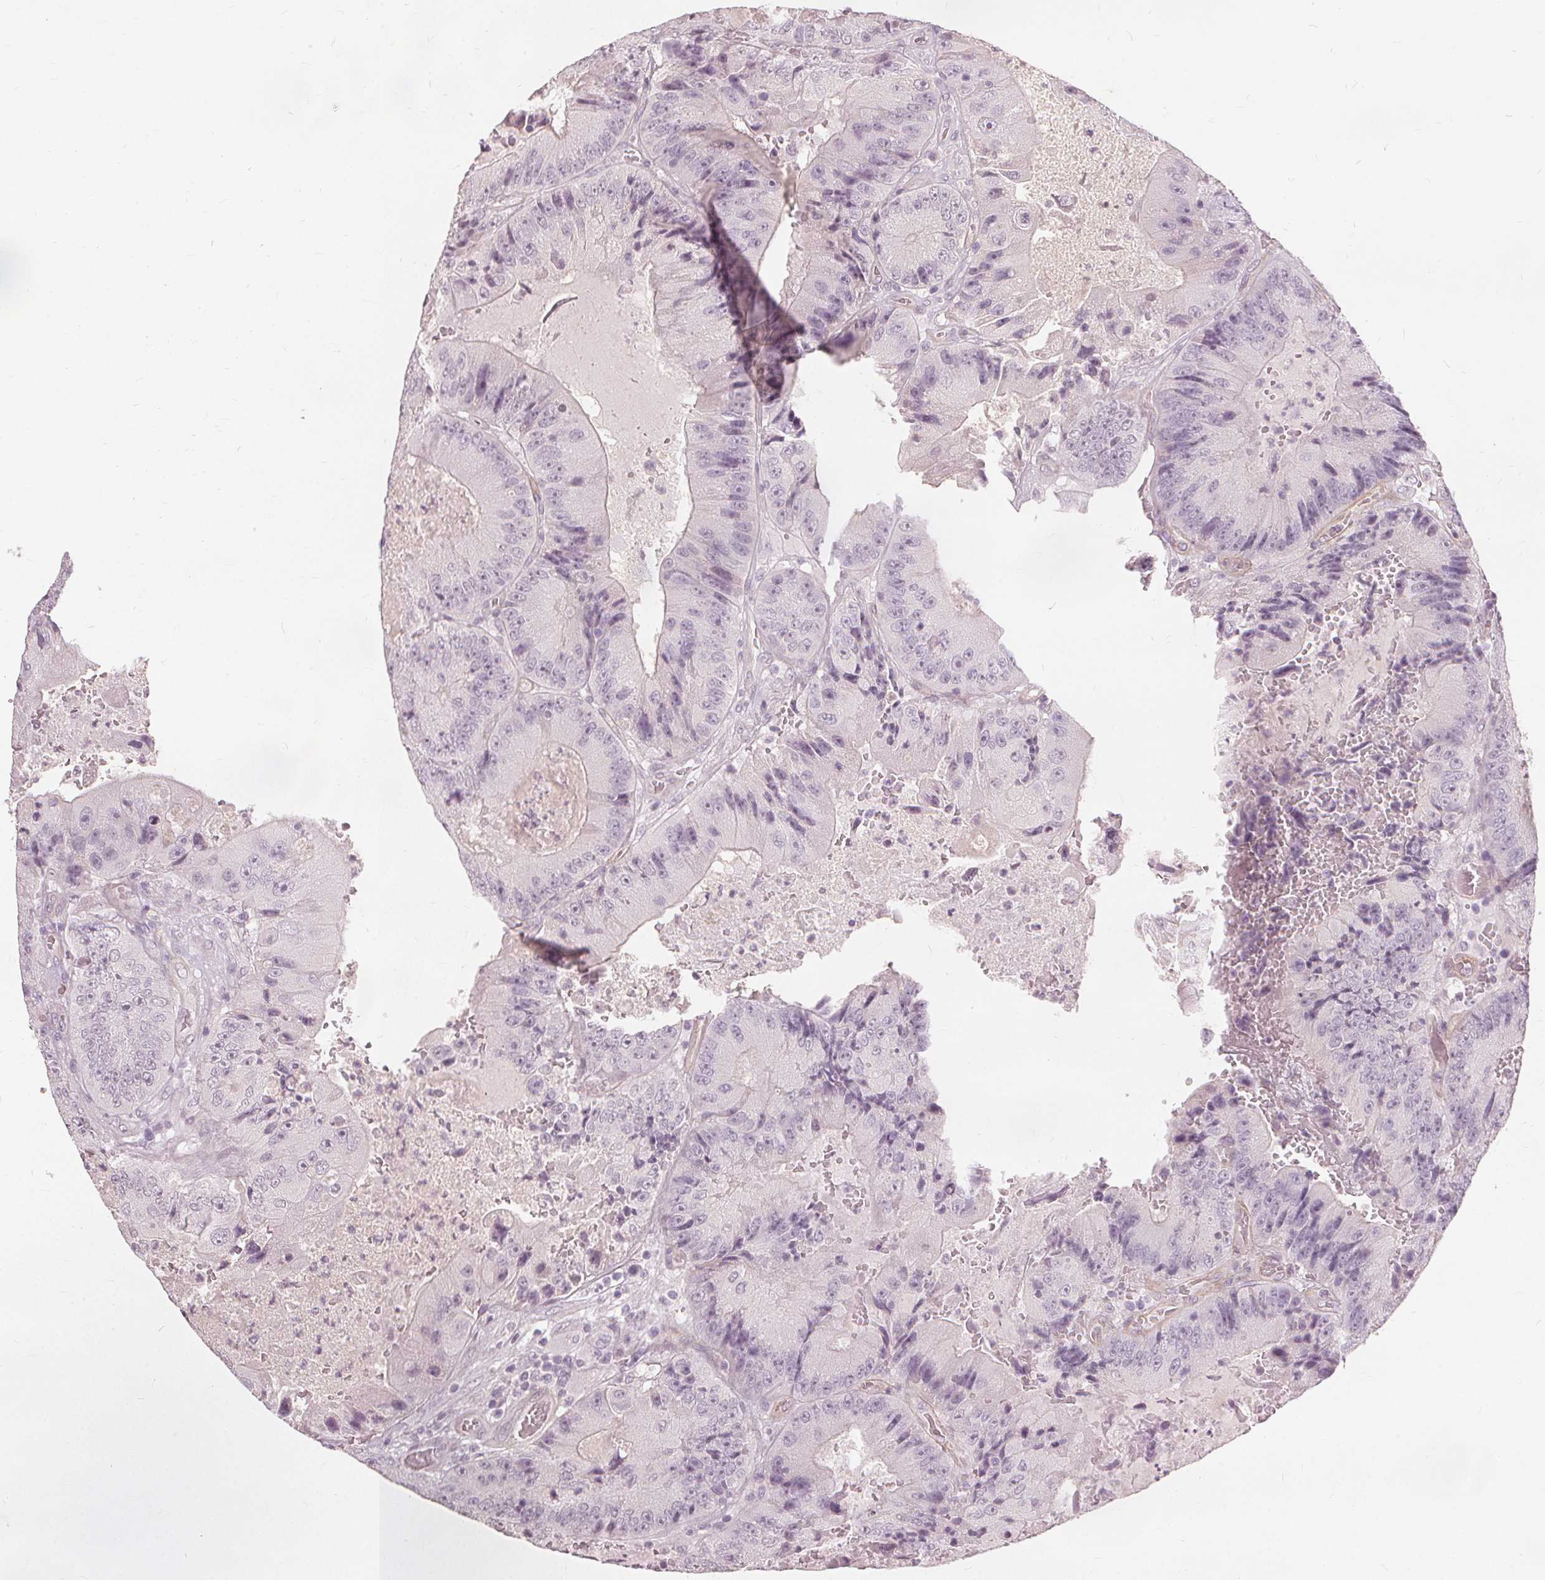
{"staining": {"intensity": "negative", "quantity": "none", "location": "none"}, "tissue": "colorectal cancer", "cell_type": "Tumor cells", "image_type": "cancer", "snomed": [{"axis": "morphology", "description": "Adenocarcinoma, NOS"}, {"axis": "topography", "description": "Colon"}], "caption": "Colorectal cancer (adenocarcinoma) was stained to show a protein in brown. There is no significant positivity in tumor cells.", "gene": "SFTPD", "patient": {"sex": "female", "age": 86}}